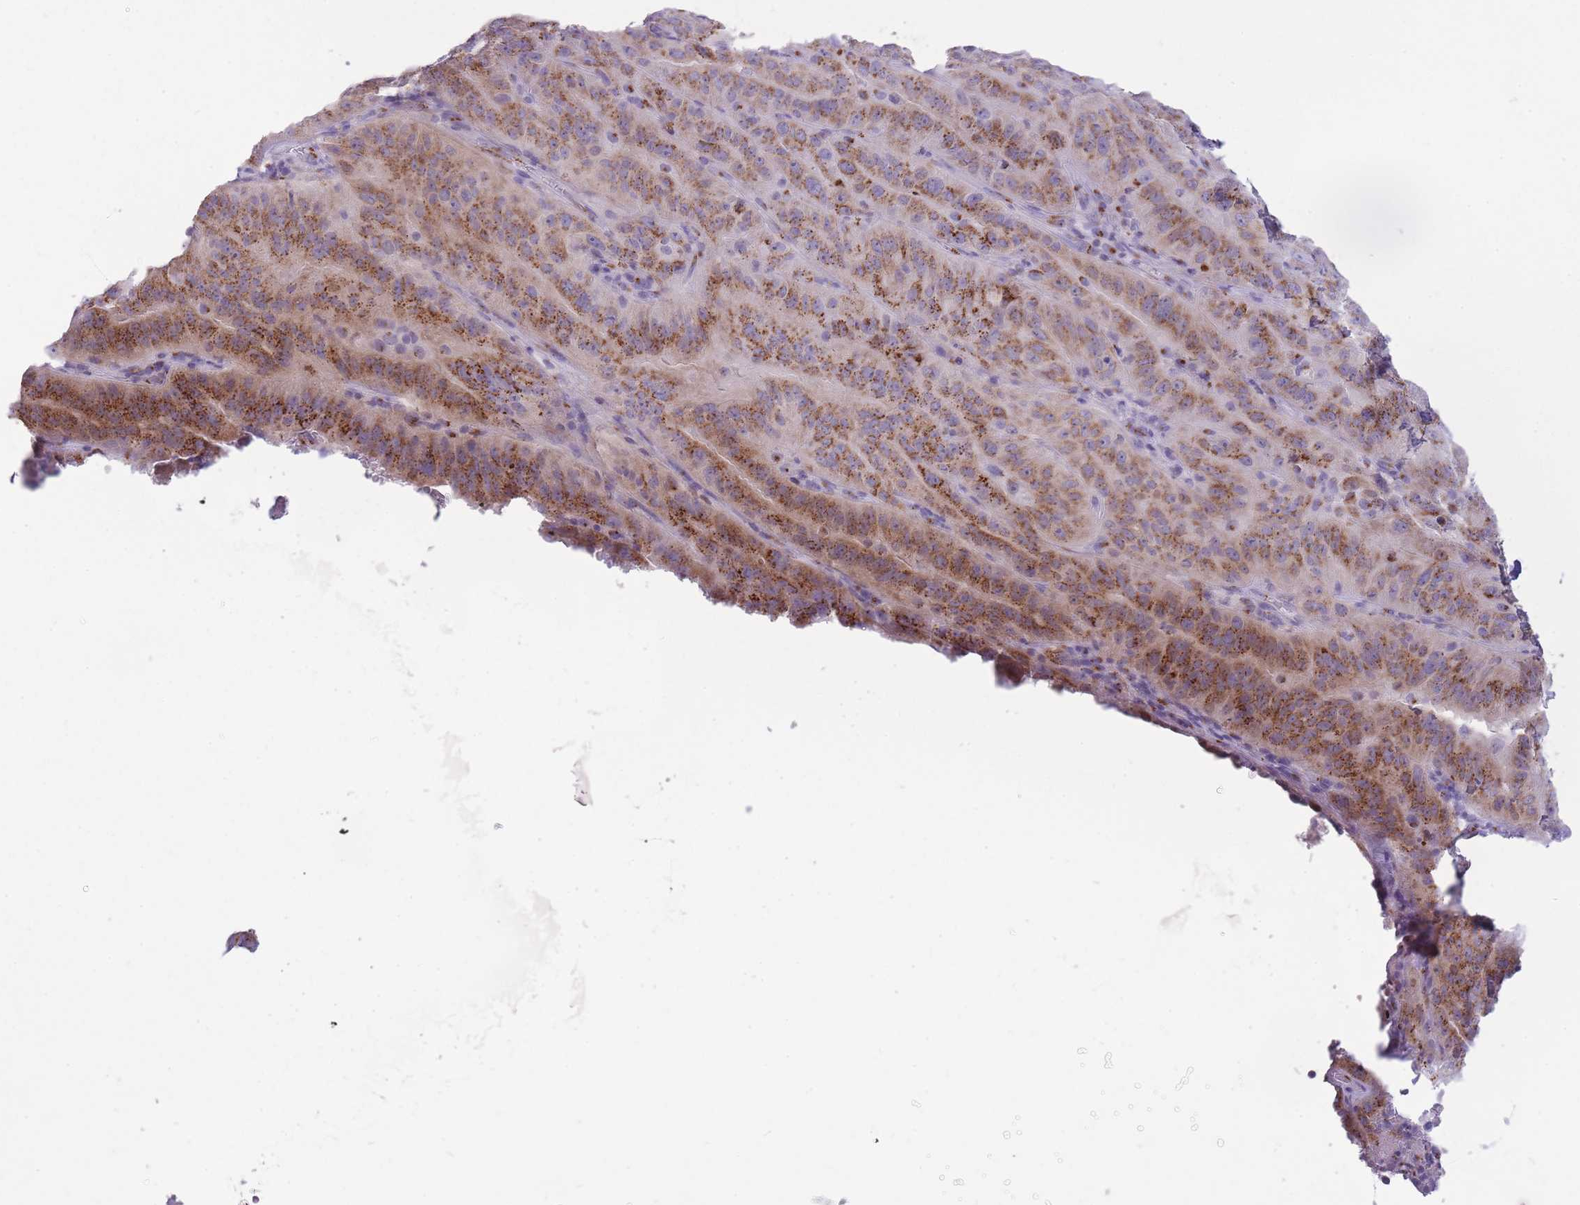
{"staining": {"intensity": "moderate", "quantity": ">75%", "location": "cytoplasmic/membranous"}, "tissue": "pancreatic cancer", "cell_type": "Tumor cells", "image_type": "cancer", "snomed": [{"axis": "morphology", "description": "Adenocarcinoma, NOS"}, {"axis": "topography", "description": "Pancreas"}], "caption": "Tumor cells demonstrate moderate cytoplasmic/membranous positivity in approximately >75% of cells in pancreatic adenocarcinoma. The staining was performed using DAB, with brown indicating positive protein expression. Nuclei are stained blue with hematoxylin.", "gene": "B4GALT2", "patient": {"sex": "male", "age": 63}}